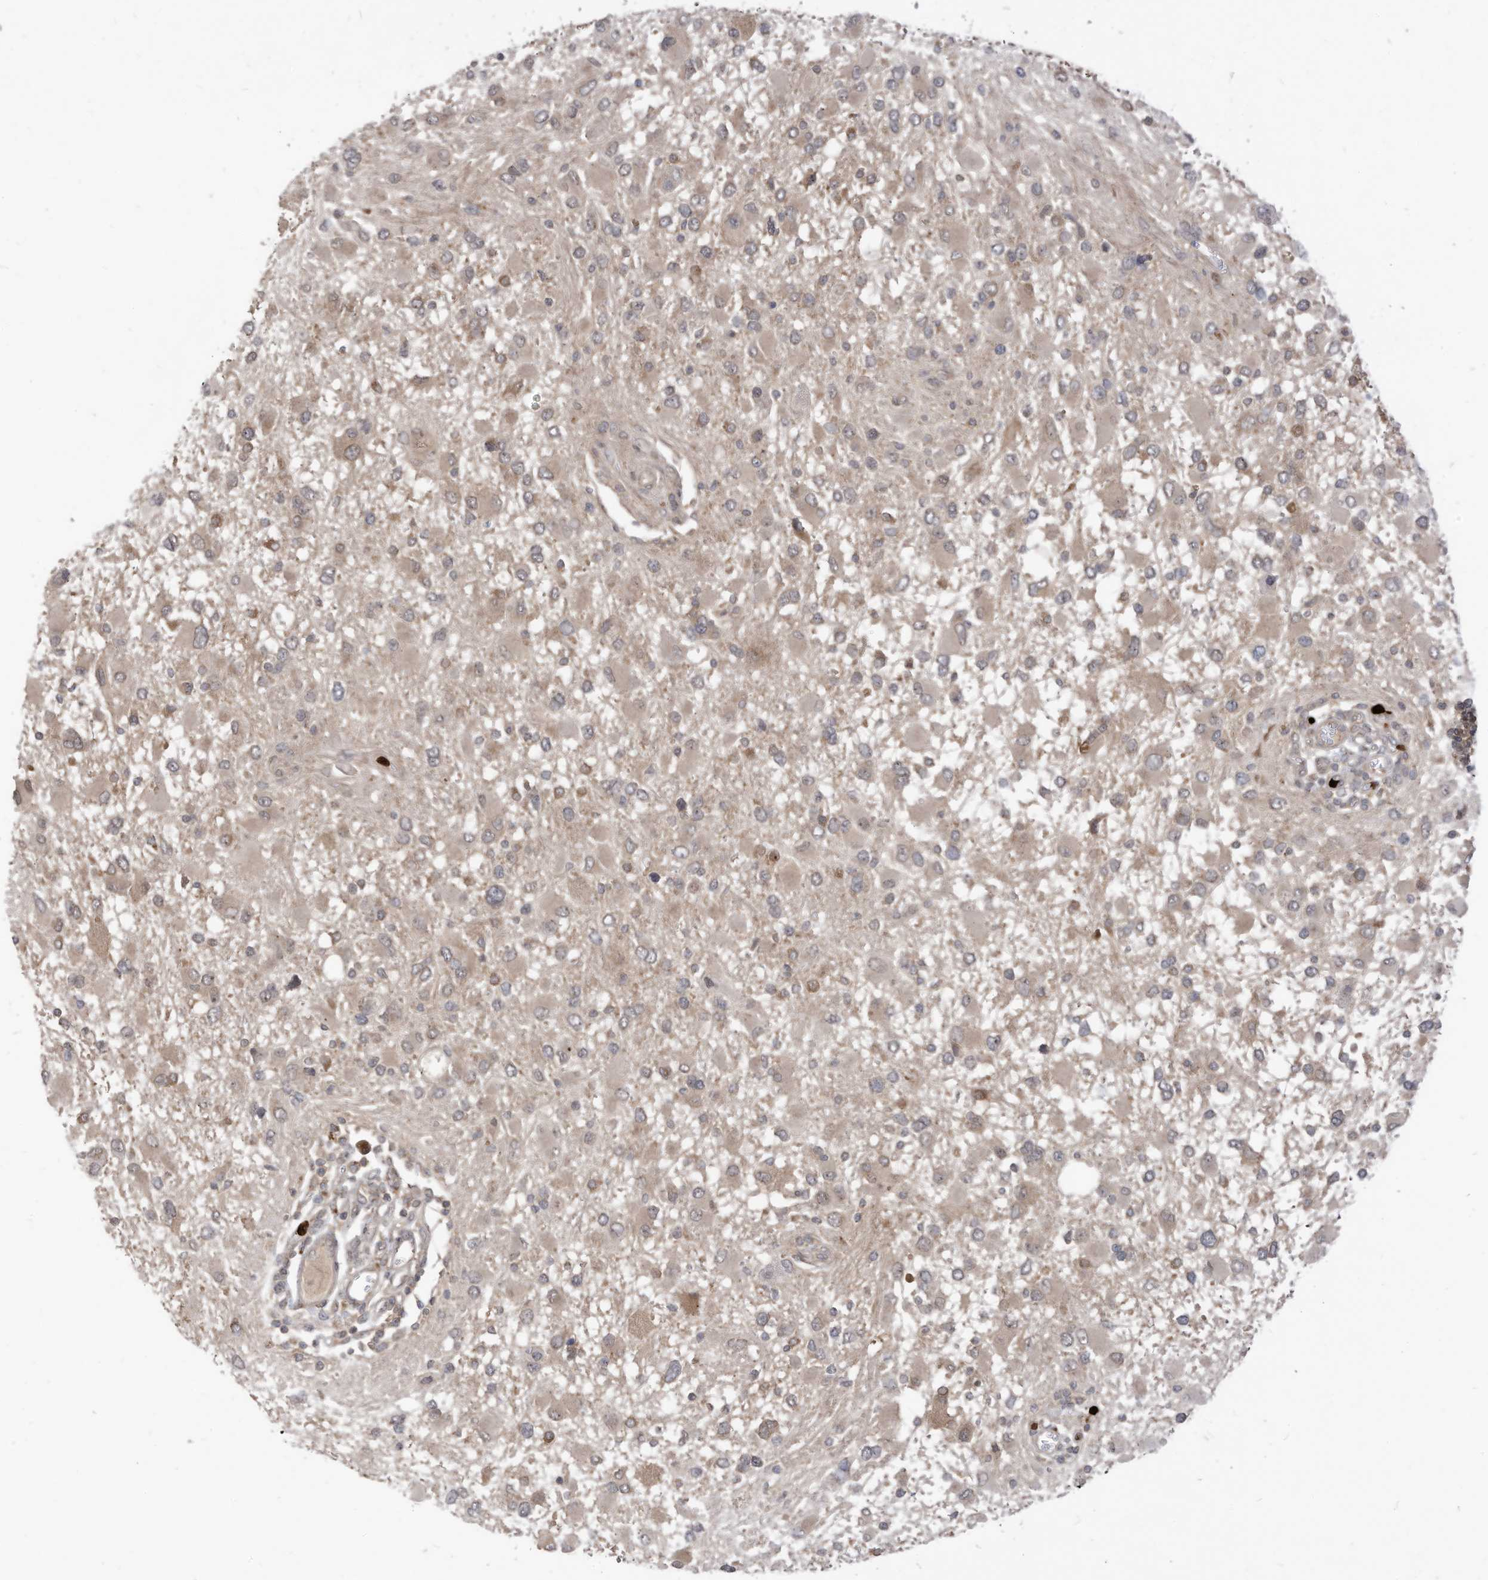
{"staining": {"intensity": "moderate", "quantity": "<25%", "location": "cytoplasmic/membranous"}, "tissue": "glioma", "cell_type": "Tumor cells", "image_type": "cancer", "snomed": [{"axis": "morphology", "description": "Glioma, malignant, High grade"}, {"axis": "topography", "description": "Brain"}], "caption": "DAB (3,3'-diaminobenzidine) immunohistochemical staining of malignant high-grade glioma exhibits moderate cytoplasmic/membranous protein expression in about <25% of tumor cells. Using DAB (brown) and hematoxylin (blue) stains, captured at high magnification using brightfield microscopy.", "gene": "CNKSR1", "patient": {"sex": "male", "age": 53}}